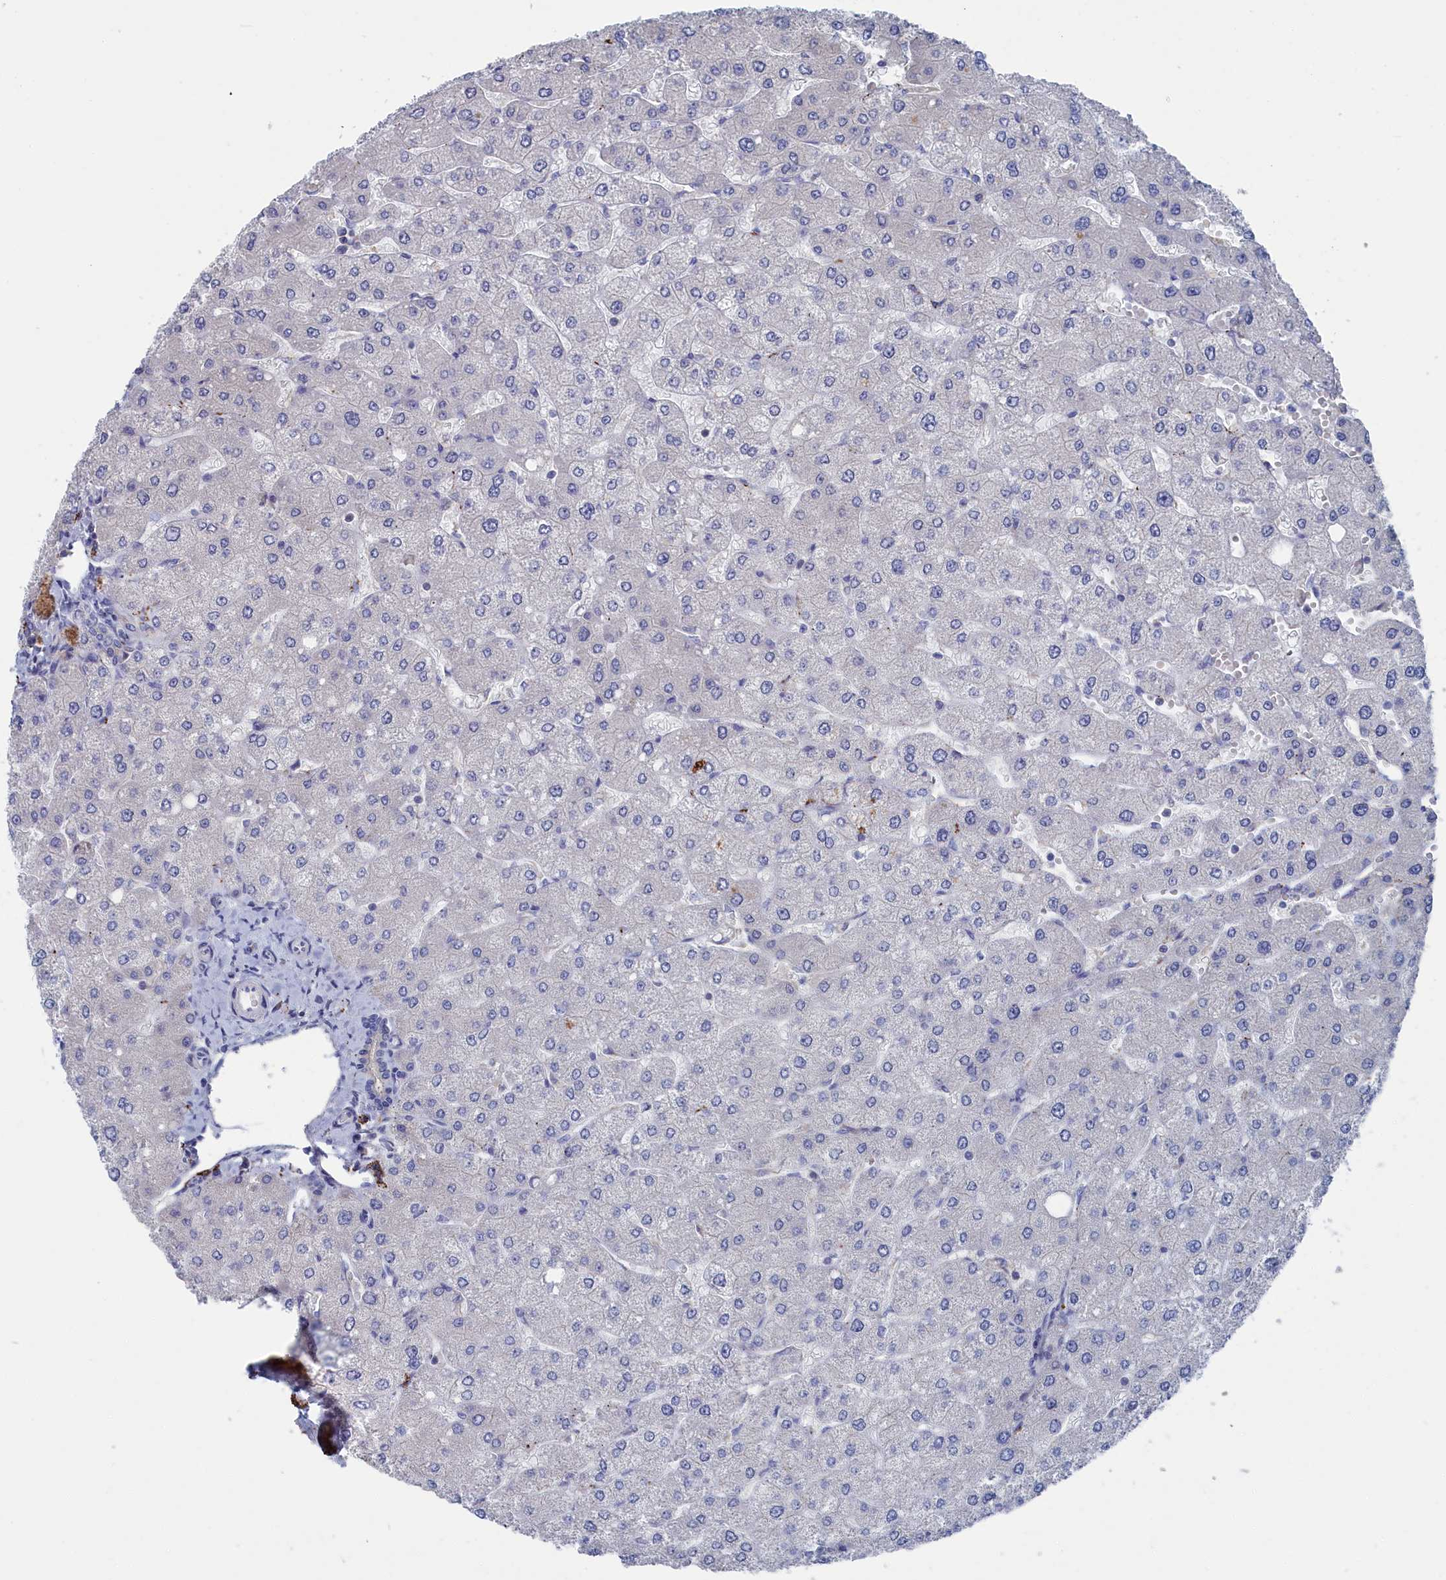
{"staining": {"intensity": "negative", "quantity": "none", "location": "none"}, "tissue": "liver", "cell_type": "Cholangiocytes", "image_type": "normal", "snomed": [{"axis": "morphology", "description": "Normal tissue, NOS"}, {"axis": "topography", "description": "Liver"}], "caption": "Cholangiocytes show no significant protein staining in unremarkable liver. (IHC, brightfield microscopy, high magnification).", "gene": "CEND1", "patient": {"sex": "male", "age": 55}}